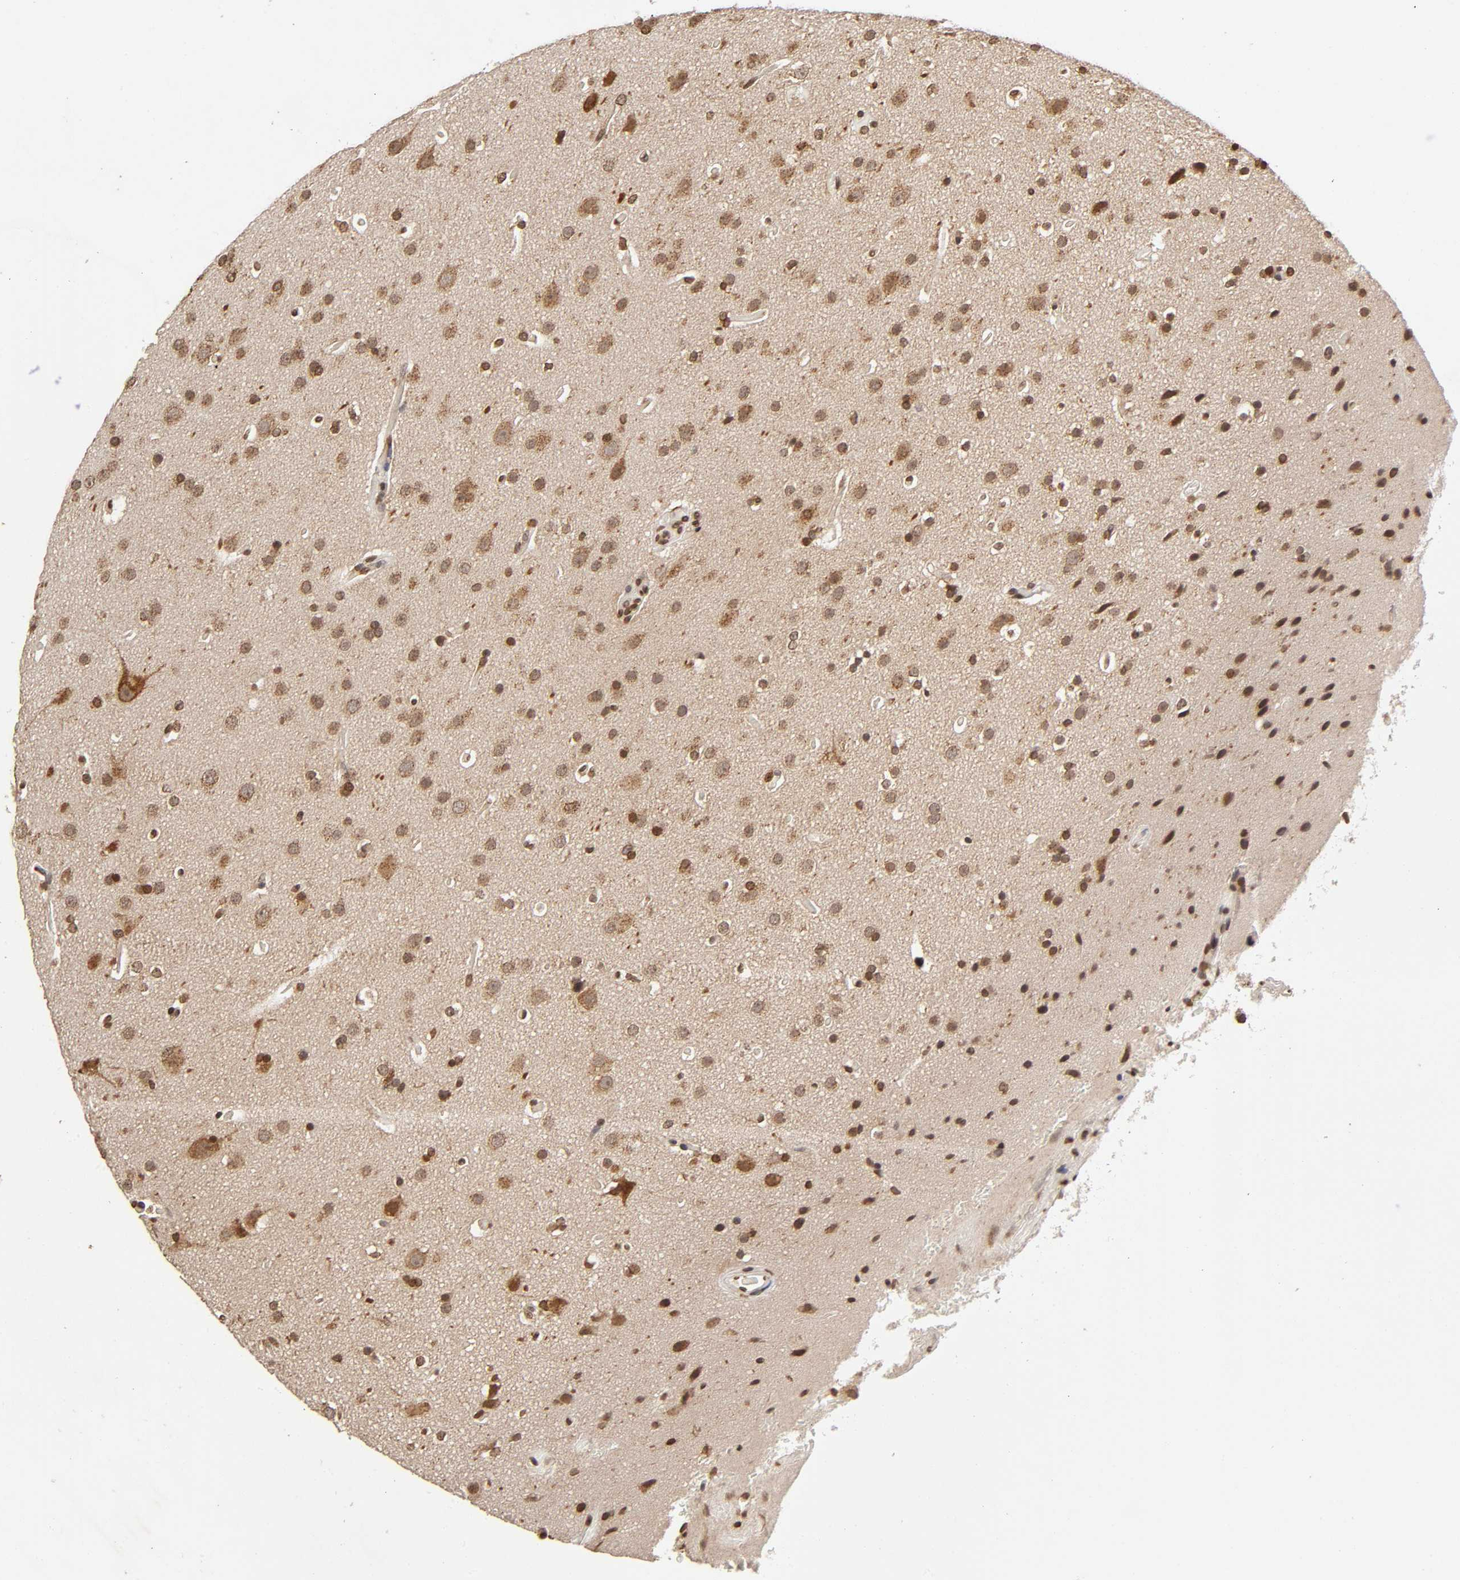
{"staining": {"intensity": "weak", "quantity": ">75%", "location": "nuclear"}, "tissue": "glioma", "cell_type": "Tumor cells", "image_type": "cancer", "snomed": [{"axis": "morphology", "description": "Glioma, malignant, Low grade"}, {"axis": "topography", "description": "Cerebral cortex"}], "caption": "Approximately >75% of tumor cells in human malignant glioma (low-grade) exhibit weak nuclear protein staining as visualized by brown immunohistochemical staining.", "gene": "MLLT6", "patient": {"sex": "female", "age": 47}}